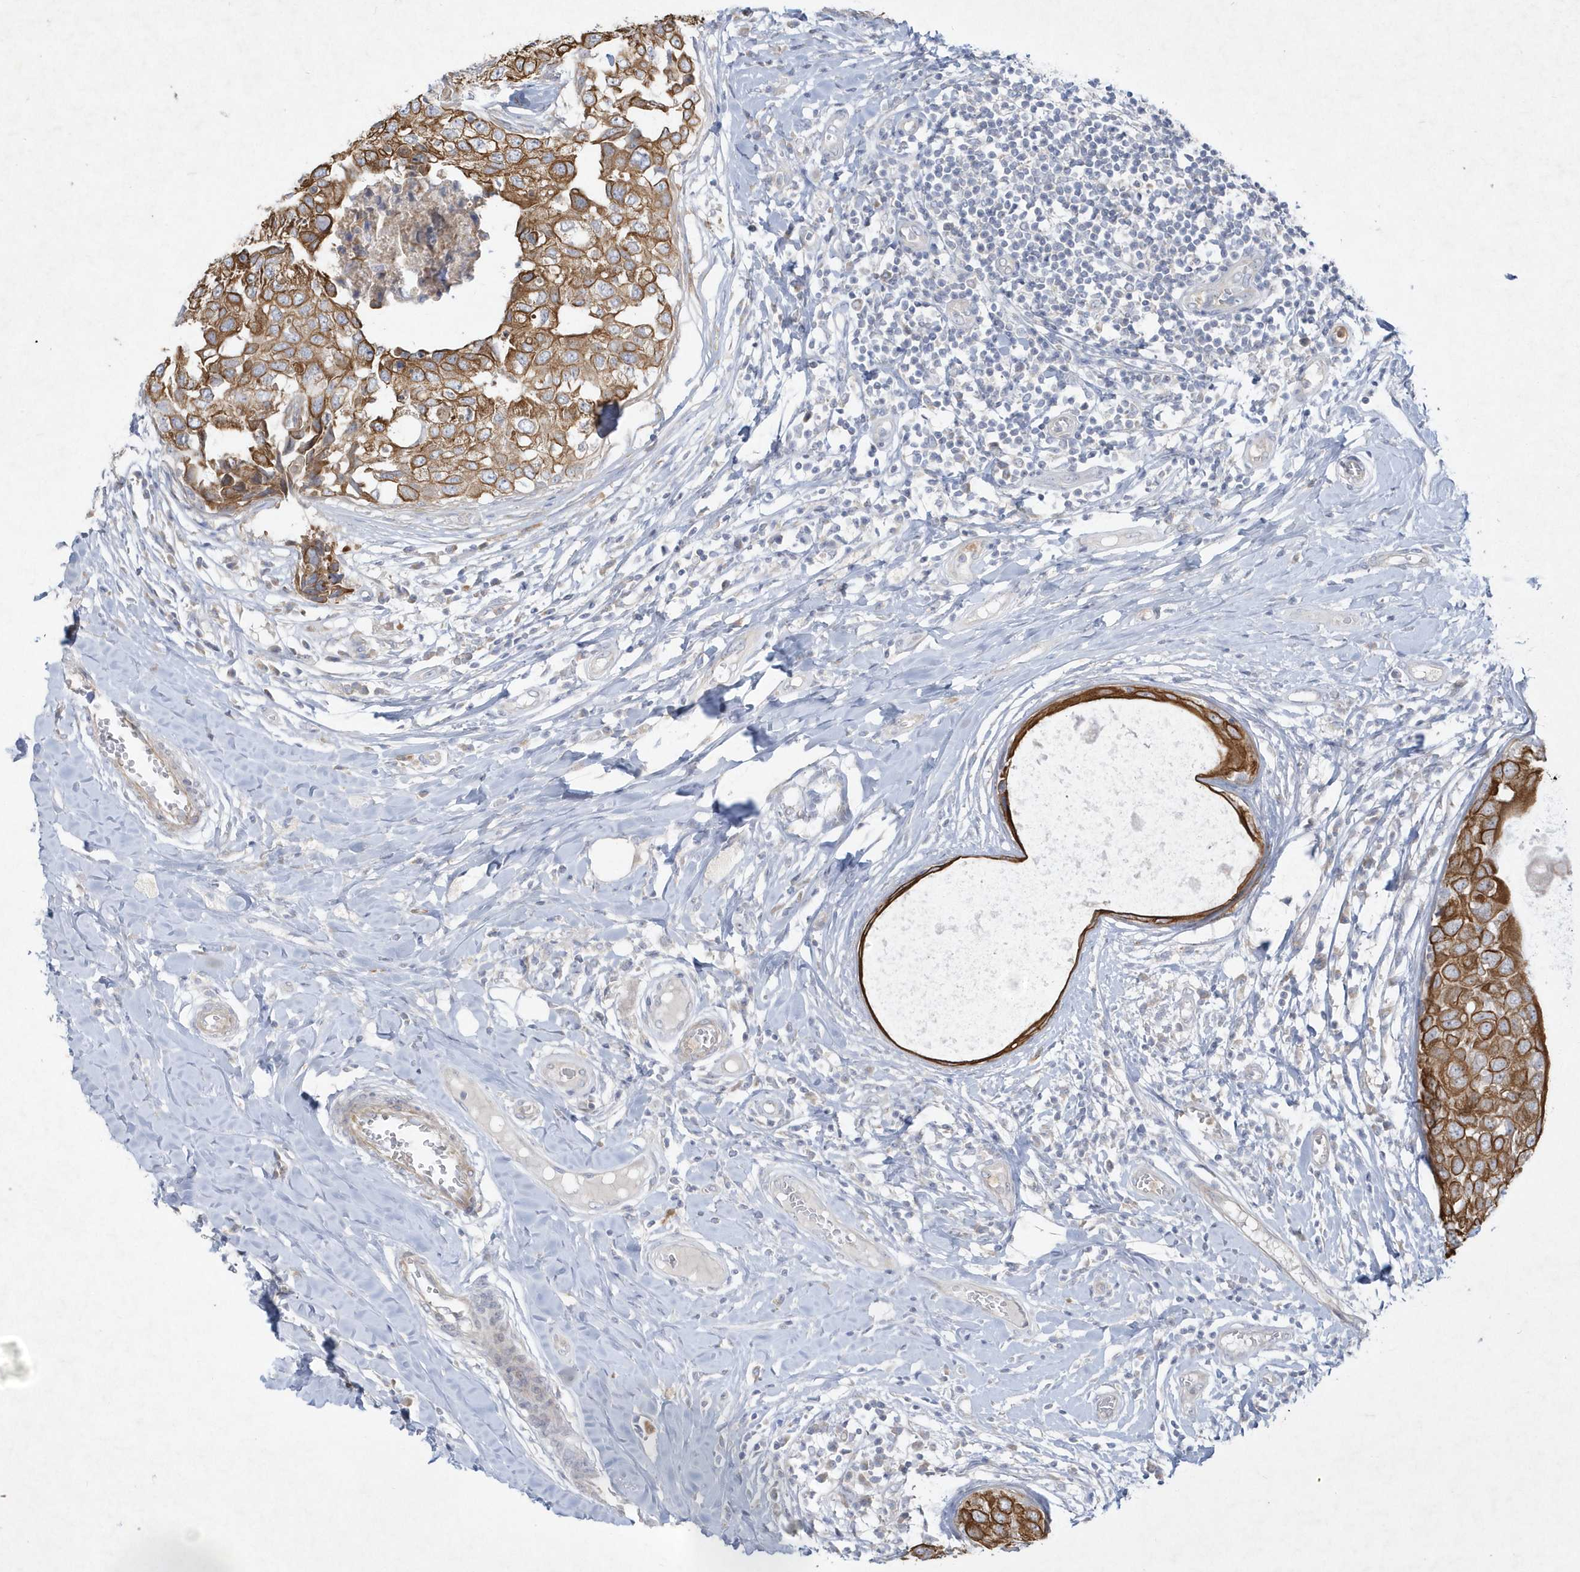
{"staining": {"intensity": "strong", "quantity": ">75%", "location": "cytoplasmic/membranous"}, "tissue": "breast cancer", "cell_type": "Tumor cells", "image_type": "cancer", "snomed": [{"axis": "morphology", "description": "Duct carcinoma"}, {"axis": "topography", "description": "Breast"}], "caption": "The photomicrograph exhibits staining of breast cancer, revealing strong cytoplasmic/membranous protein expression (brown color) within tumor cells. (DAB IHC, brown staining for protein, blue staining for nuclei).", "gene": "LARS1", "patient": {"sex": "female", "age": 27}}